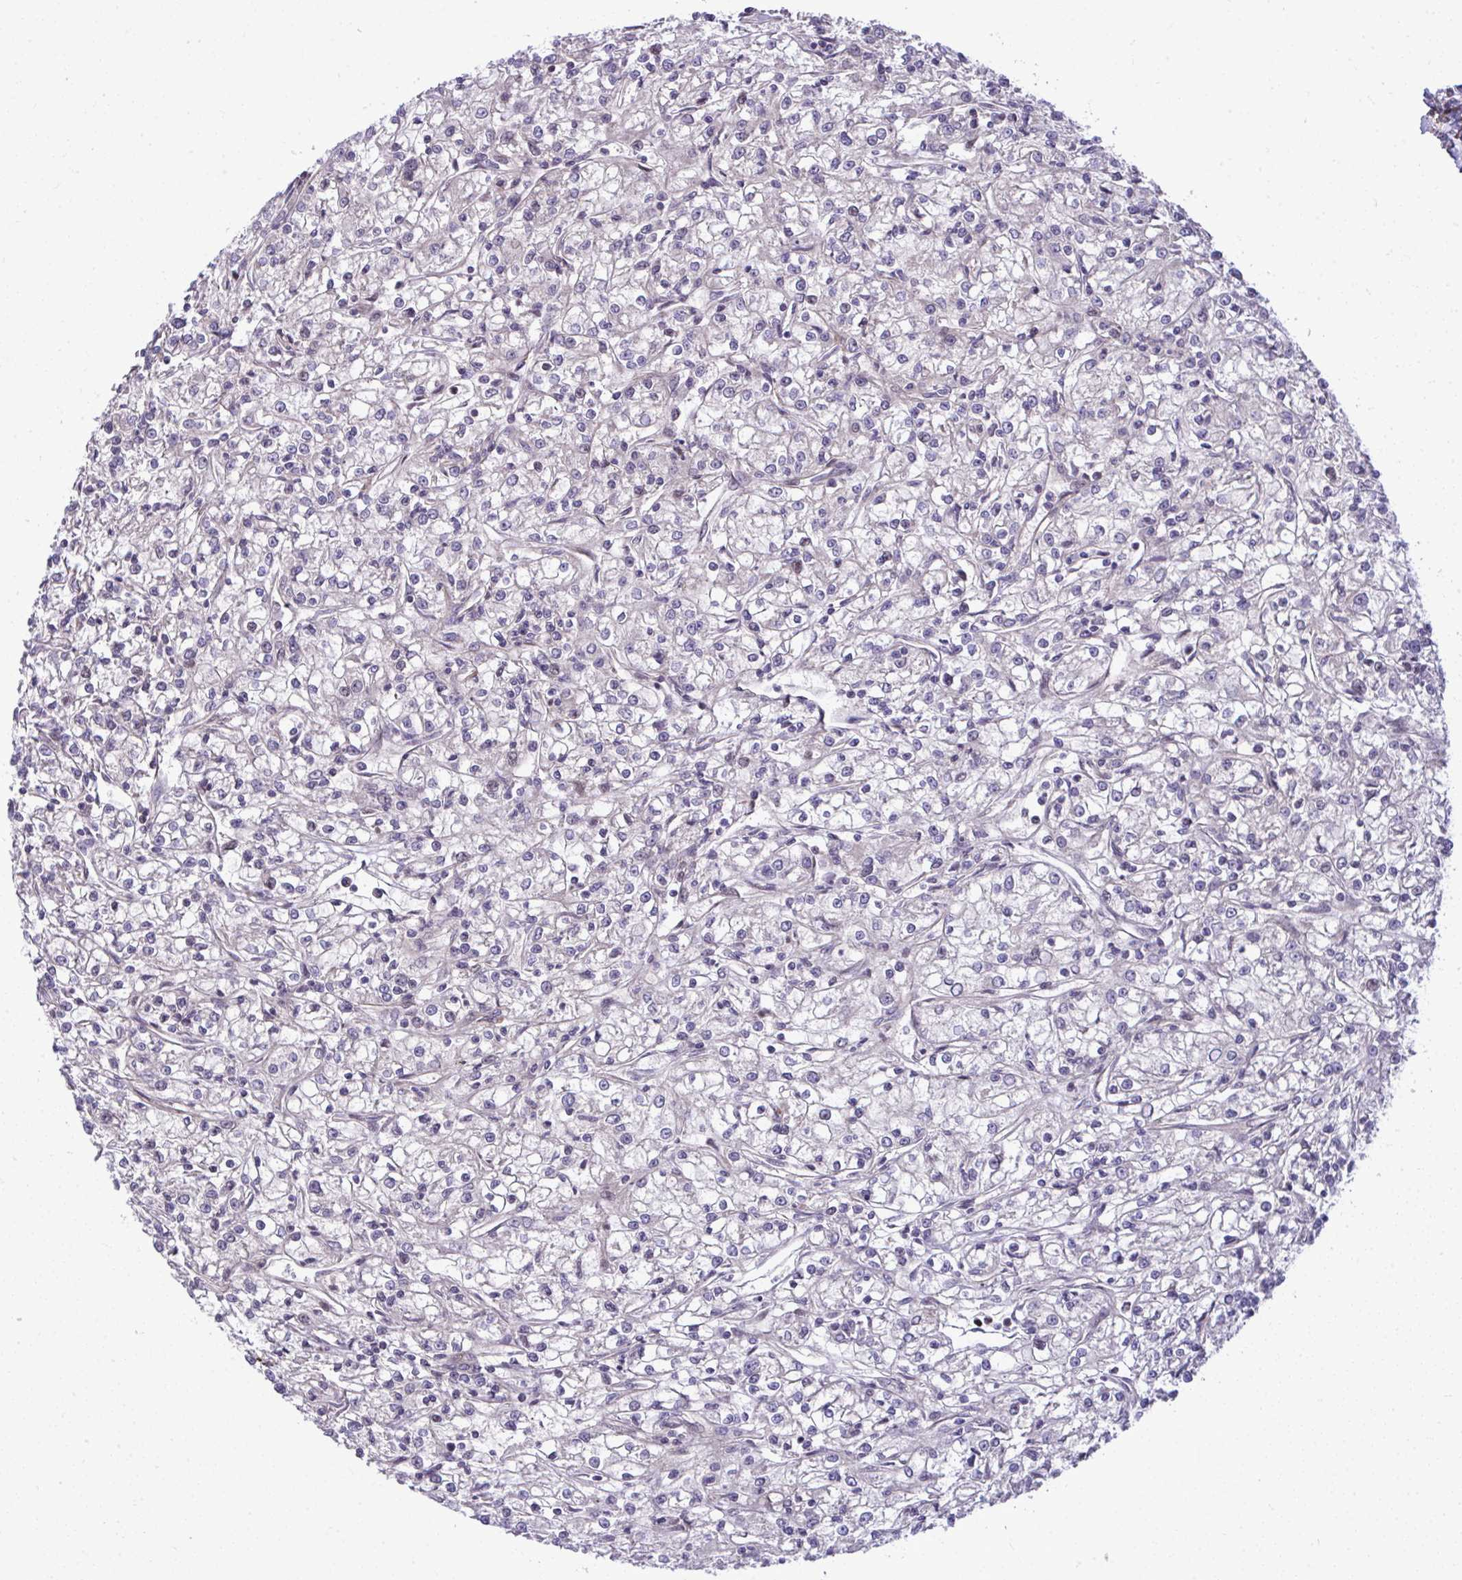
{"staining": {"intensity": "negative", "quantity": "none", "location": "none"}, "tissue": "renal cancer", "cell_type": "Tumor cells", "image_type": "cancer", "snomed": [{"axis": "morphology", "description": "Adenocarcinoma, NOS"}, {"axis": "topography", "description": "Kidney"}], "caption": "DAB immunohistochemical staining of human renal cancer (adenocarcinoma) reveals no significant staining in tumor cells.", "gene": "ZSCAN9", "patient": {"sex": "female", "age": 59}}